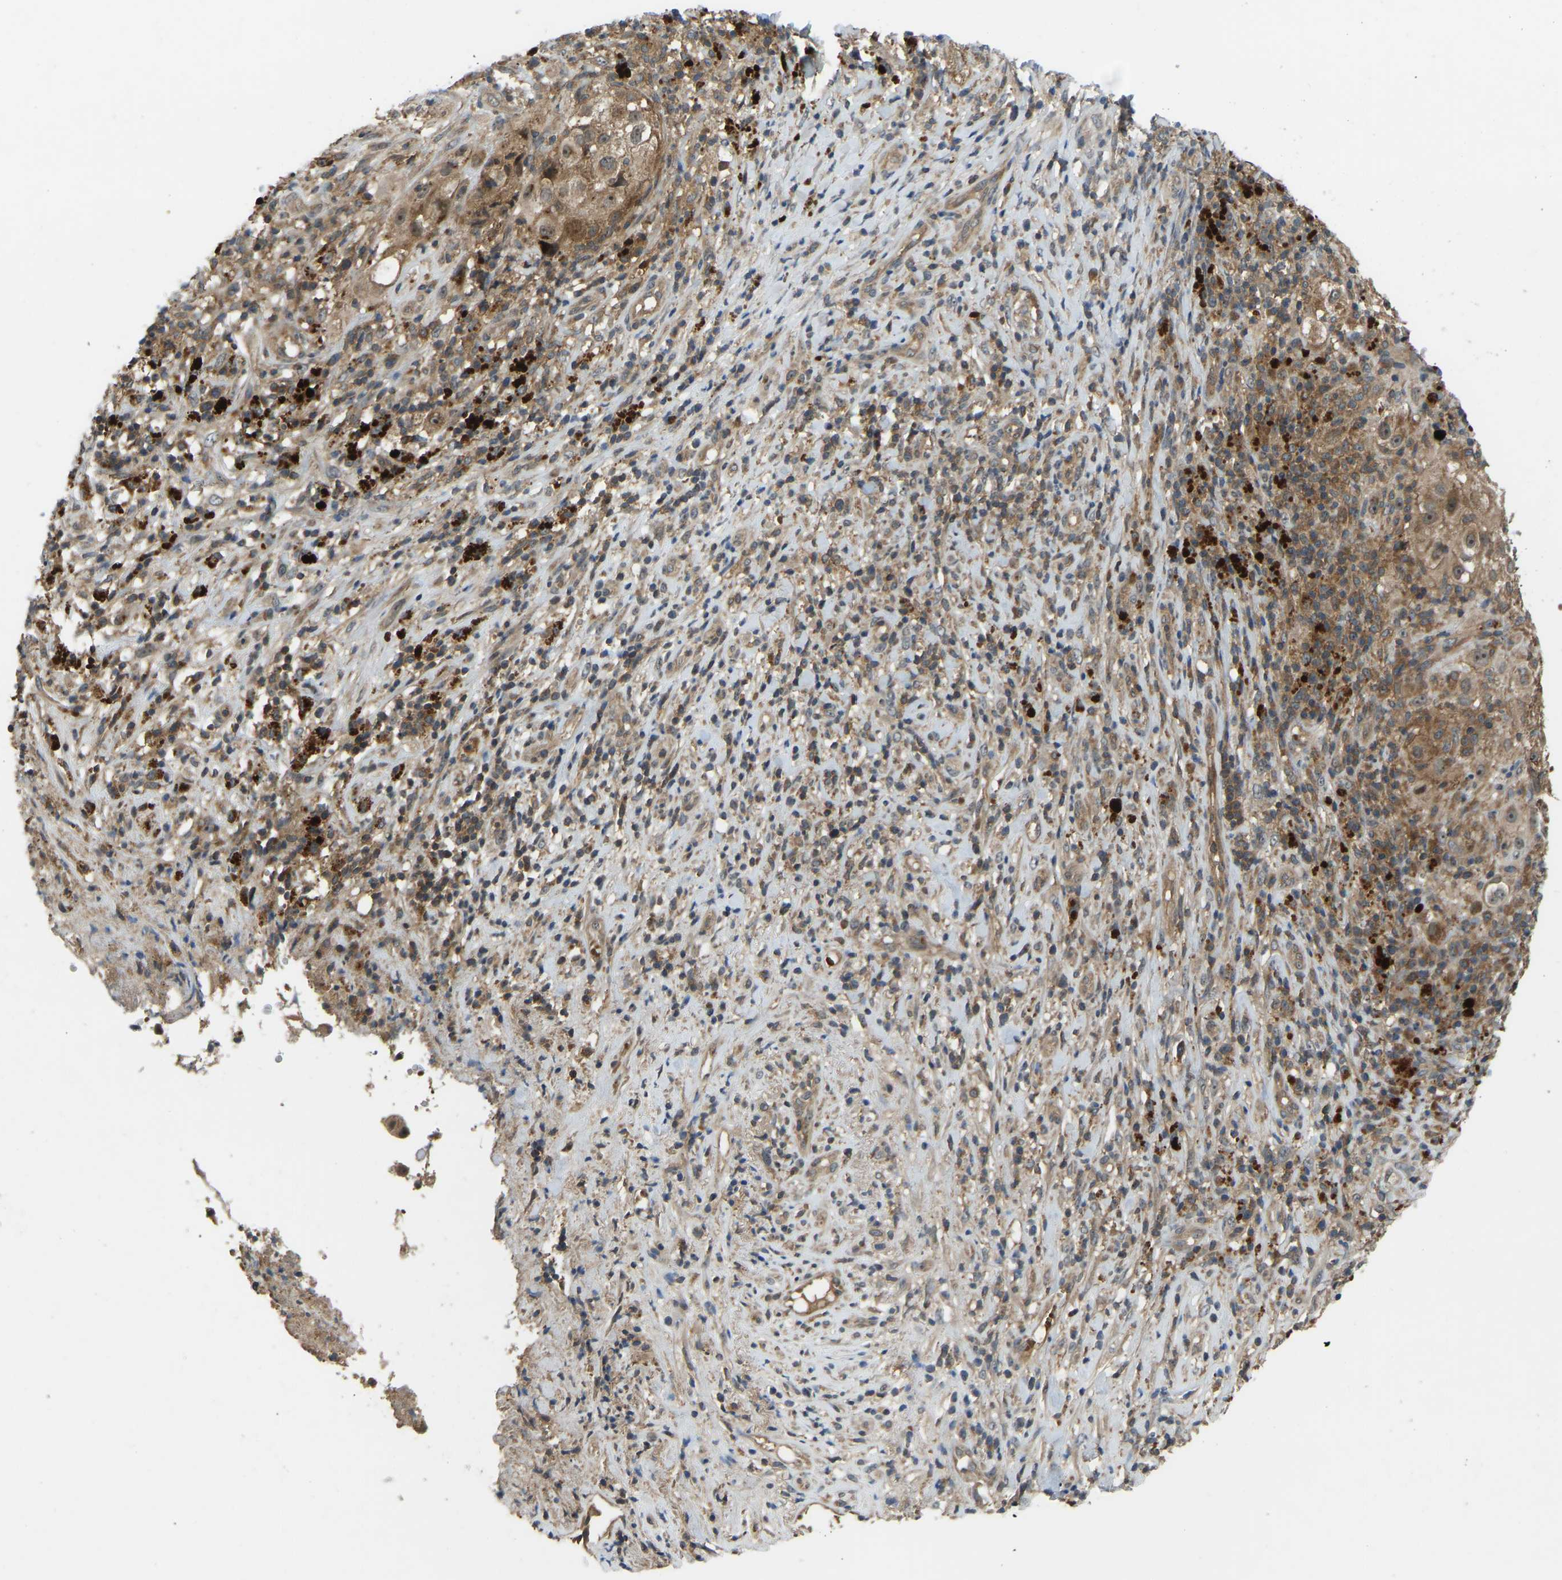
{"staining": {"intensity": "moderate", "quantity": ">75%", "location": "cytoplasmic/membranous"}, "tissue": "melanoma", "cell_type": "Tumor cells", "image_type": "cancer", "snomed": [{"axis": "morphology", "description": "Necrosis, NOS"}, {"axis": "morphology", "description": "Malignant melanoma, NOS"}, {"axis": "topography", "description": "Skin"}], "caption": "Protein expression analysis of human melanoma reveals moderate cytoplasmic/membranous expression in approximately >75% of tumor cells.", "gene": "ZNF71", "patient": {"sex": "female", "age": 87}}